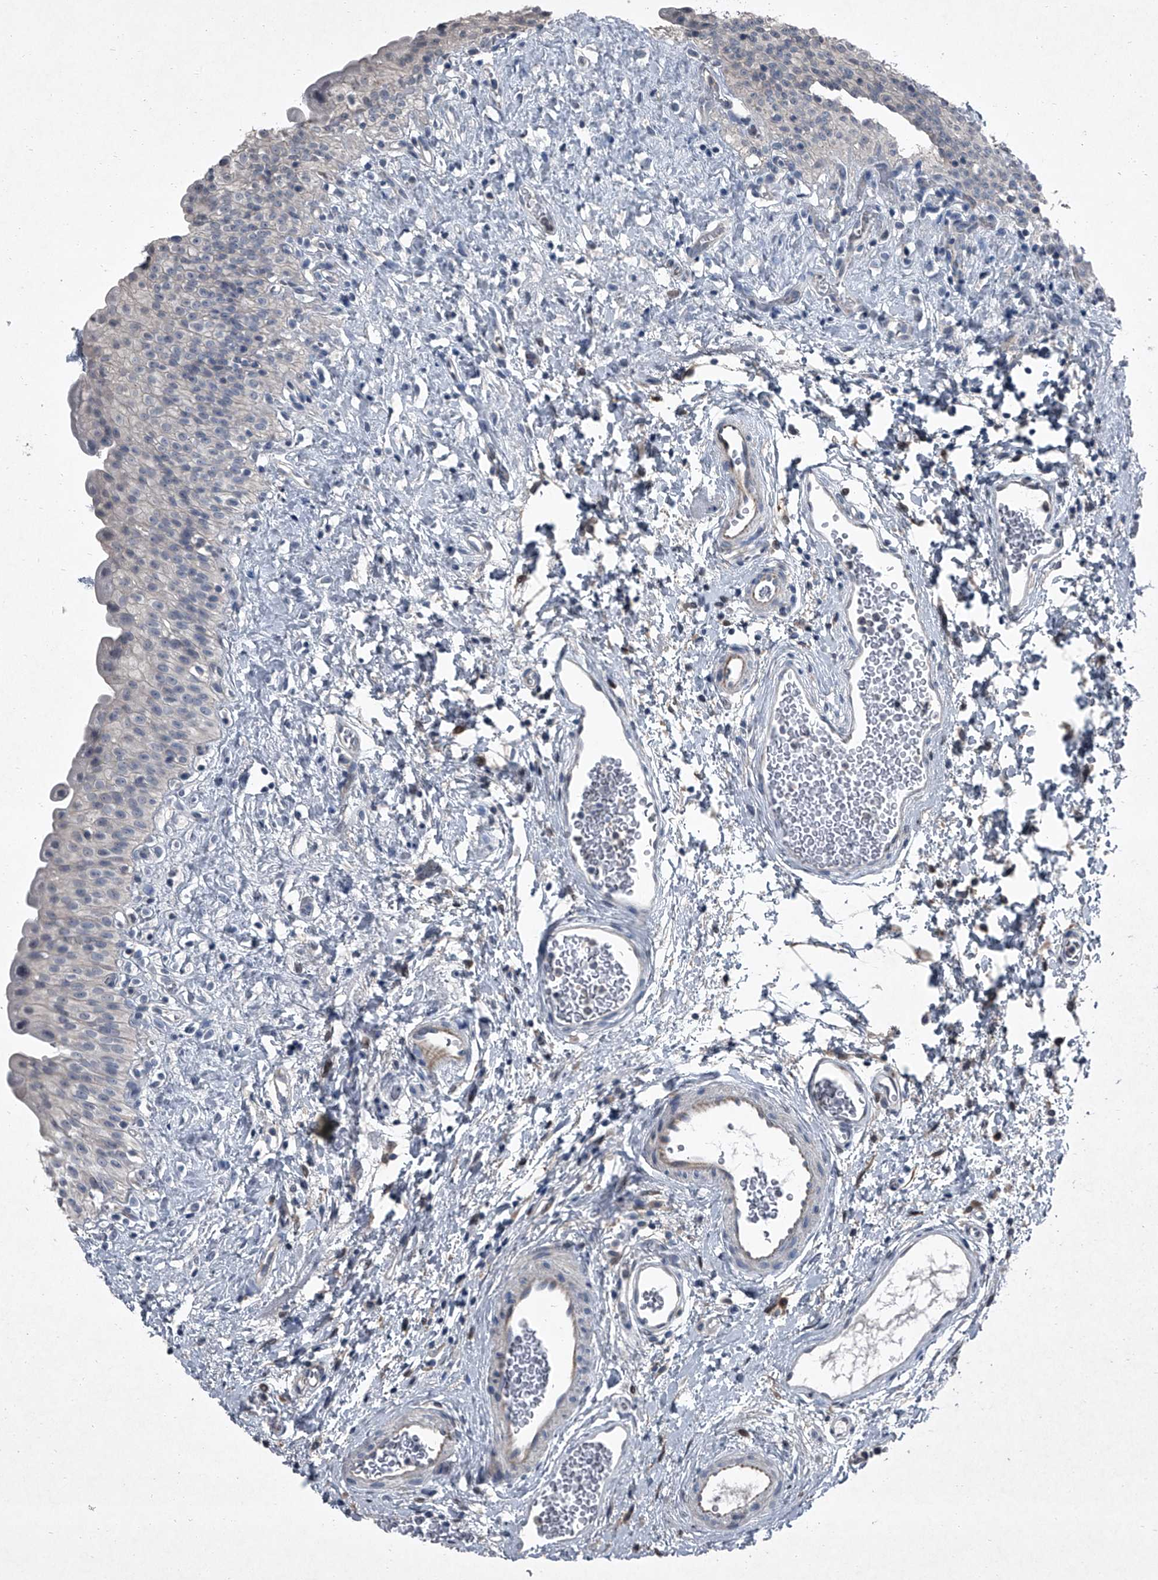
{"staining": {"intensity": "negative", "quantity": "none", "location": "none"}, "tissue": "urinary bladder", "cell_type": "Urothelial cells", "image_type": "normal", "snomed": [{"axis": "morphology", "description": "Normal tissue, NOS"}, {"axis": "topography", "description": "Urinary bladder"}], "caption": "The photomicrograph displays no staining of urothelial cells in benign urinary bladder. The staining was performed using DAB to visualize the protein expression in brown, while the nuclei were stained in blue with hematoxylin (Magnification: 20x).", "gene": "HEPHL1", "patient": {"sex": "male", "age": 51}}